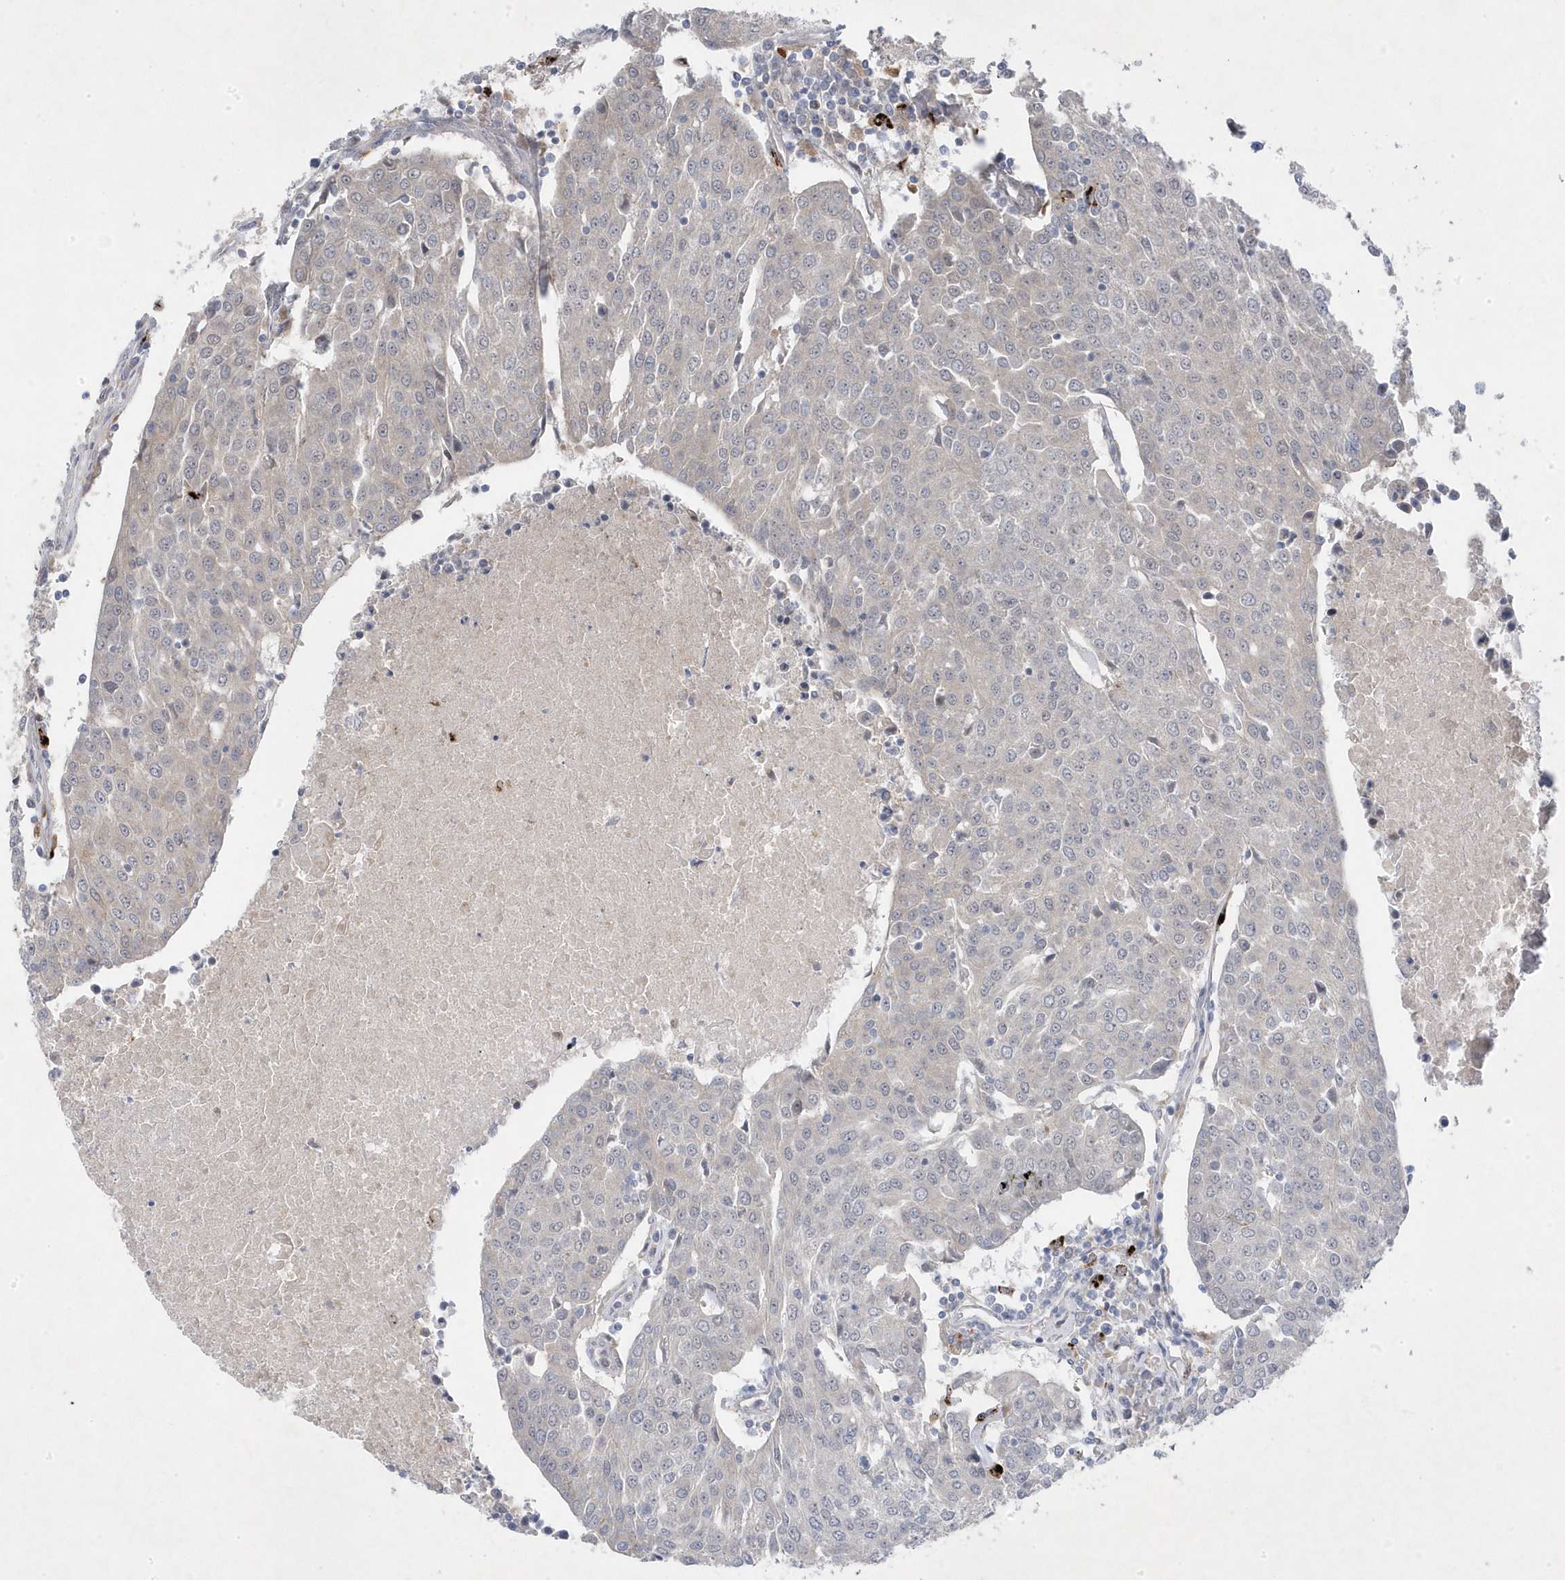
{"staining": {"intensity": "negative", "quantity": "none", "location": "none"}, "tissue": "urothelial cancer", "cell_type": "Tumor cells", "image_type": "cancer", "snomed": [{"axis": "morphology", "description": "Urothelial carcinoma, High grade"}, {"axis": "topography", "description": "Urinary bladder"}], "caption": "Immunohistochemistry (IHC) micrograph of human urothelial cancer stained for a protein (brown), which demonstrates no staining in tumor cells.", "gene": "ANAPC1", "patient": {"sex": "female", "age": 85}}